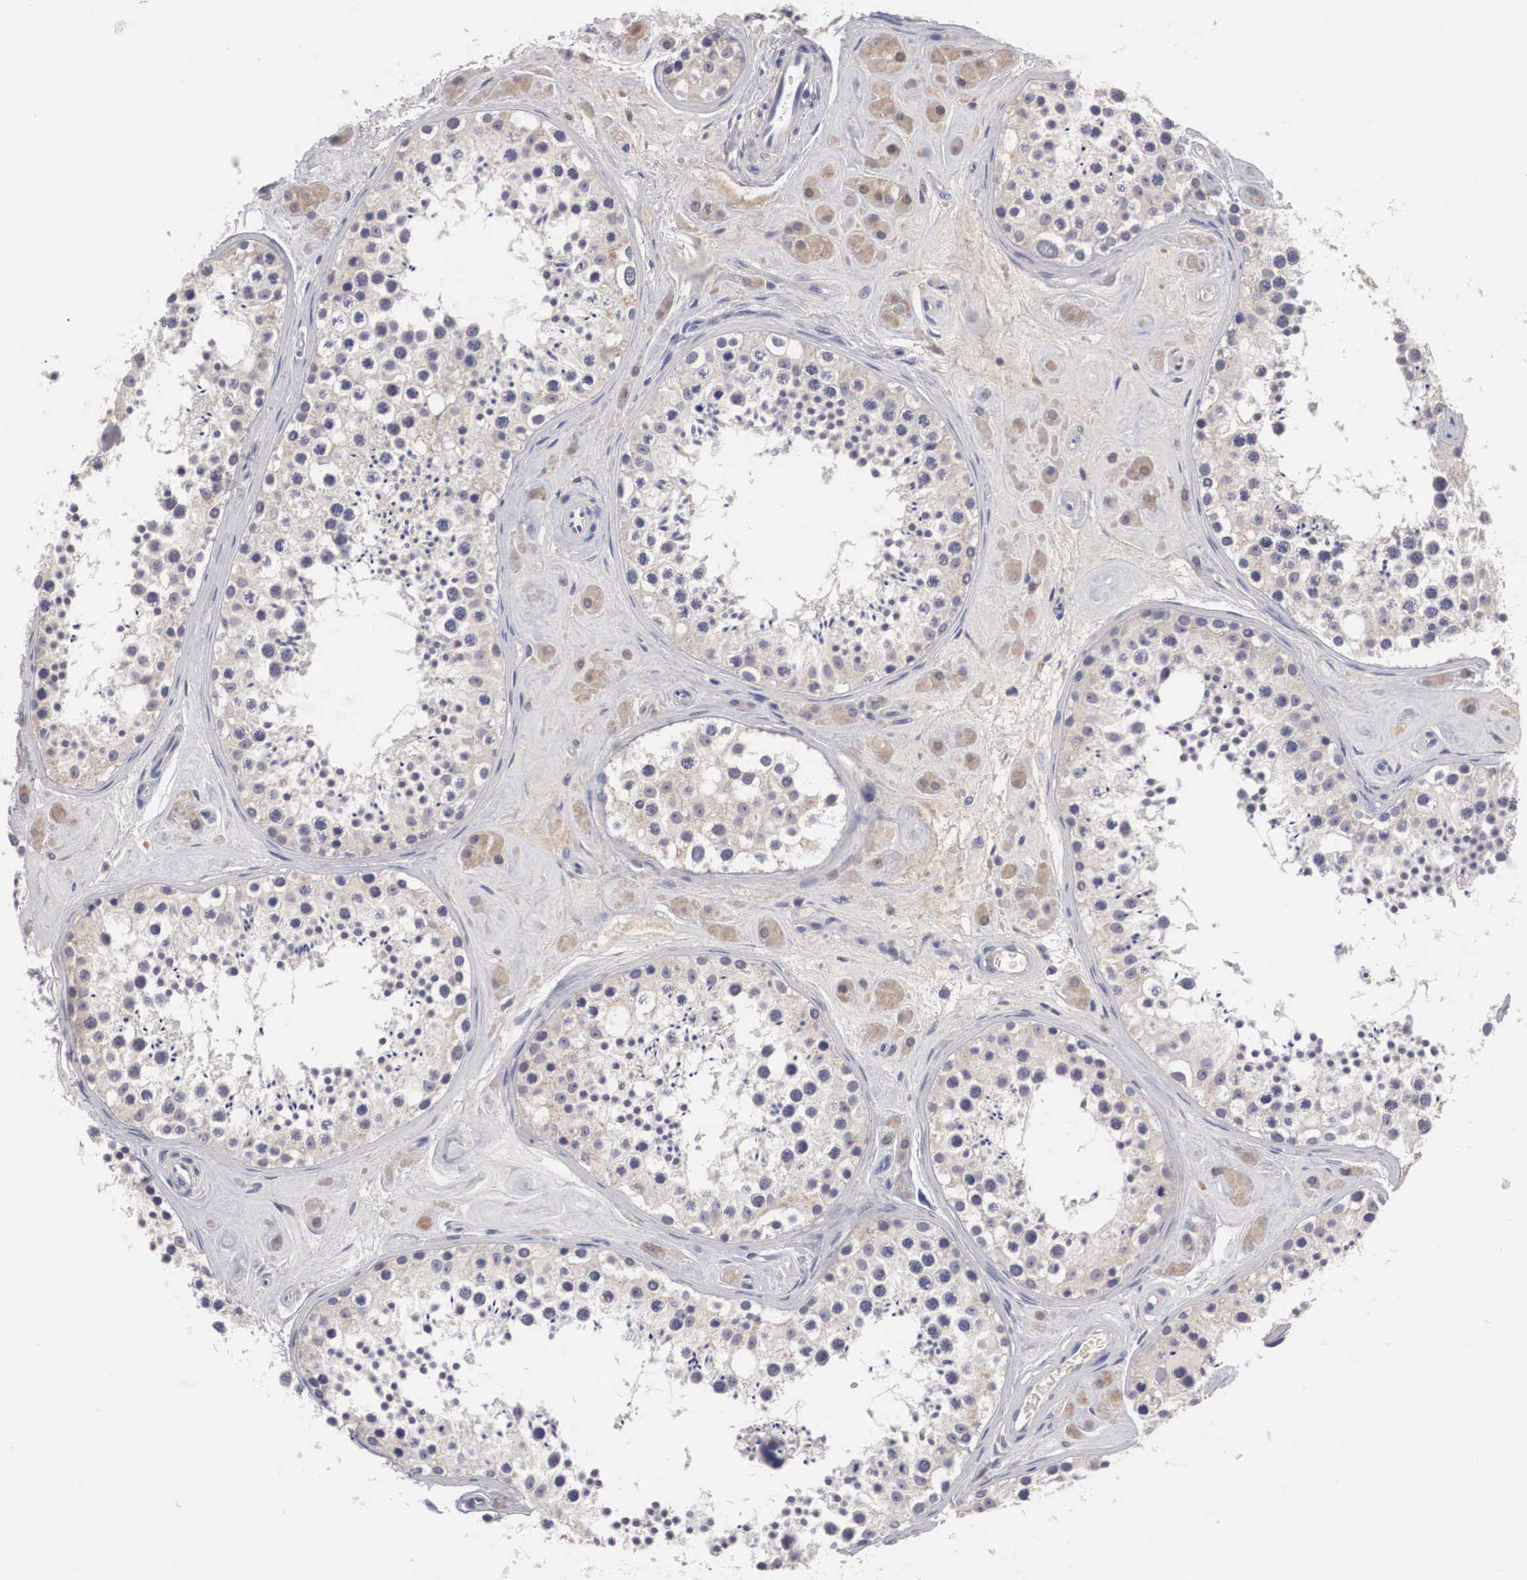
{"staining": {"intensity": "weak", "quantity": ">75%", "location": "cytoplasmic/membranous"}, "tissue": "testis", "cell_type": "Cells in seminiferous ducts", "image_type": "normal", "snomed": [{"axis": "morphology", "description": "Normal tissue, NOS"}, {"axis": "topography", "description": "Testis"}], "caption": "Testis stained with DAB (3,3'-diaminobenzidine) IHC displays low levels of weak cytoplasmic/membranous expression in about >75% of cells in seminiferous ducts. (Stains: DAB (3,3'-diaminobenzidine) in brown, nuclei in blue, Microscopy: brightfield microscopy at high magnification).", "gene": "ABHD4", "patient": {"sex": "male", "age": 38}}